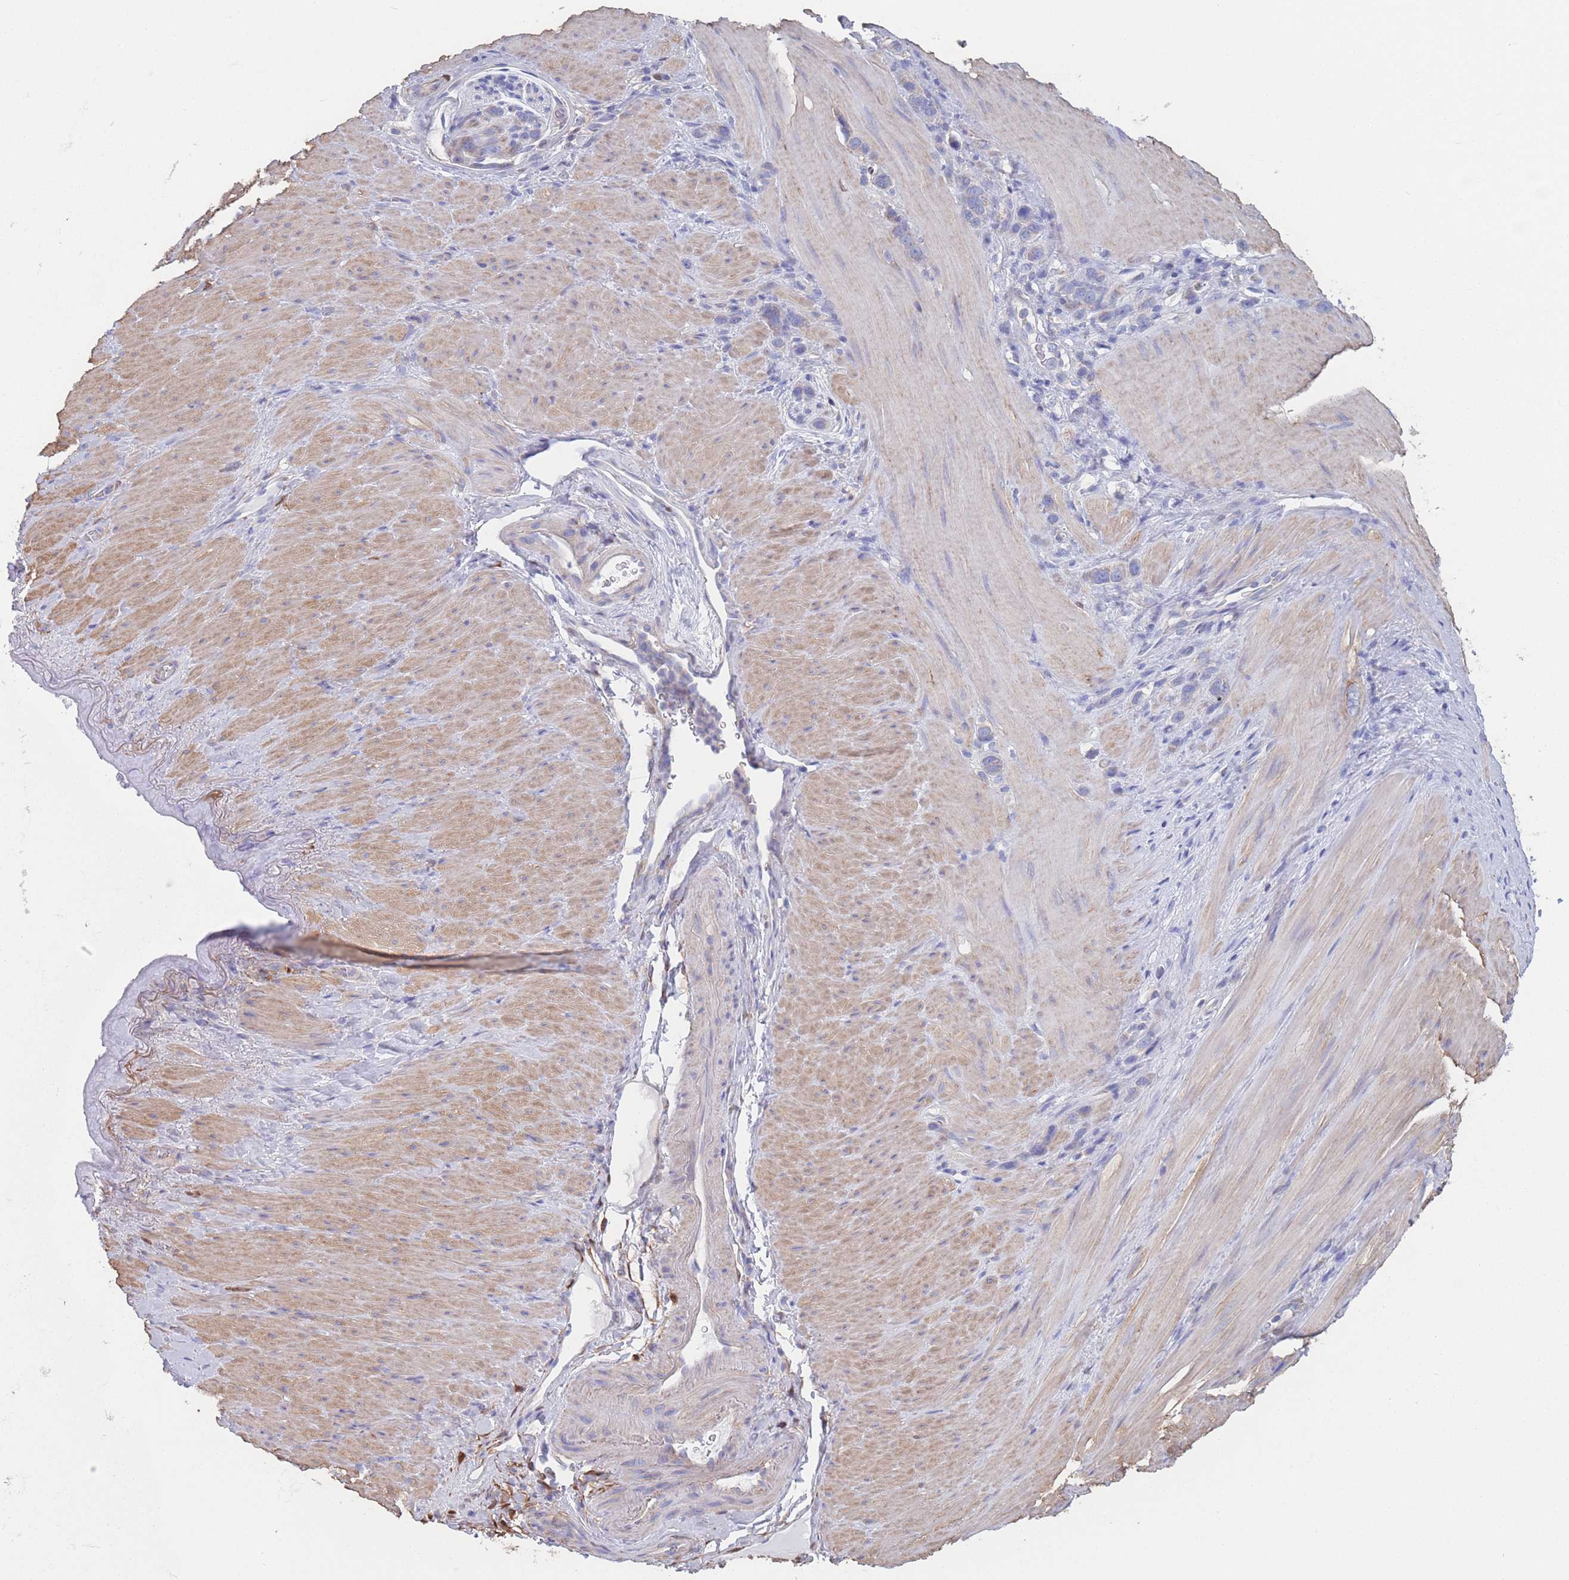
{"staining": {"intensity": "moderate", "quantity": "<25%", "location": "cytoplasmic/membranous"}, "tissue": "stomach cancer", "cell_type": "Tumor cells", "image_type": "cancer", "snomed": [{"axis": "morphology", "description": "Adenocarcinoma, NOS"}, {"axis": "topography", "description": "Stomach"}], "caption": "There is low levels of moderate cytoplasmic/membranous positivity in tumor cells of stomach cancer, as demonstrated by immunohistochemical staining (brown color).", "gene": "ADH1A", "patient": {"sex": "female", "age": 65}}